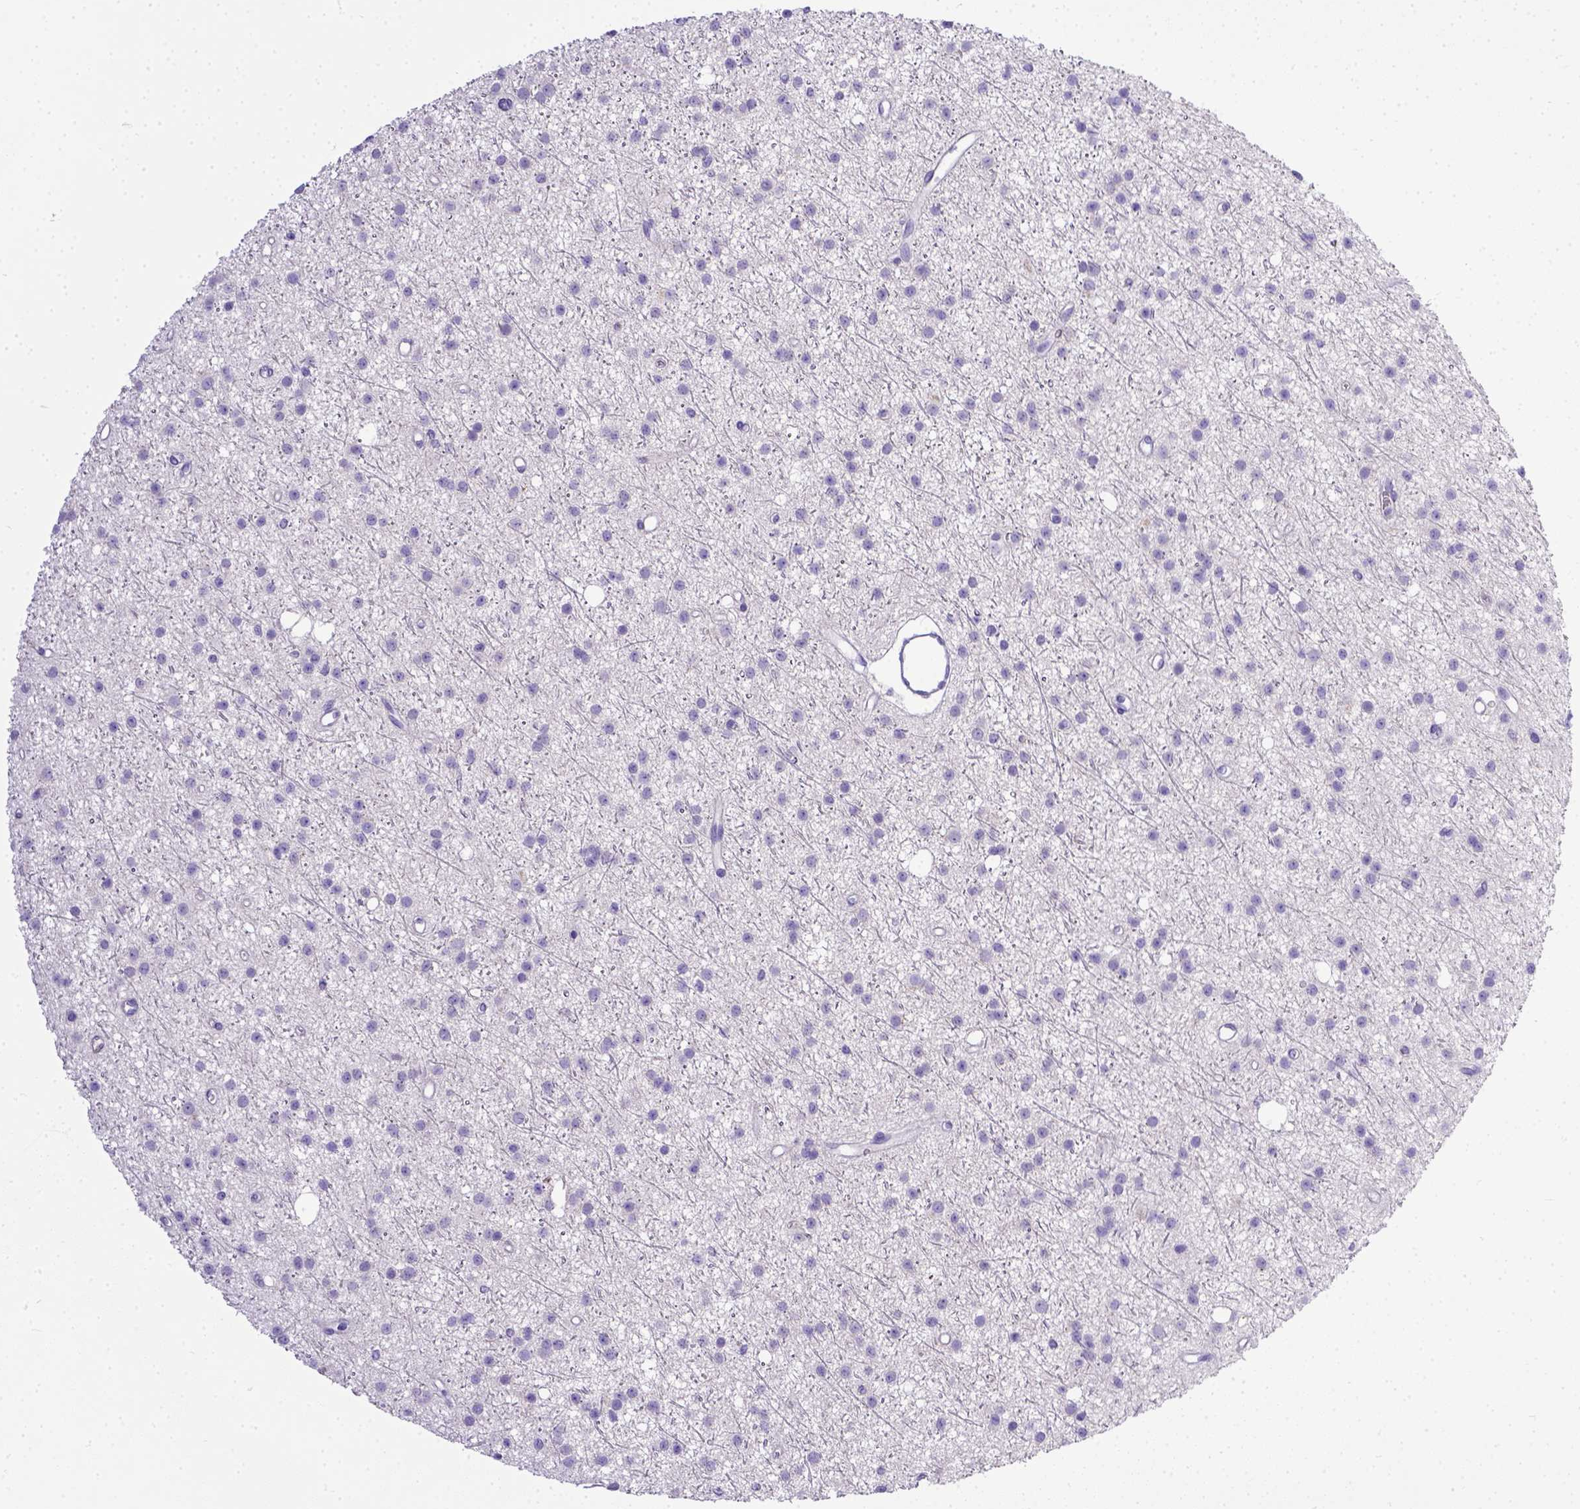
{"staining": {"intensity": "negative", "quantity": "none", "location": "none"}, "tissue": "glioma", "cell_type": "Tumor cells", "image_type": "cancer", "snomed": [{"axis": "morphology", "description": "Glioma, malignant, Low grade"}, {"axis": "topography", "description": "Brain"}], "caption": "Malignant glioma (low-grade) was stained to show a protein in brown. There is no significant staining in tumor cells.", "gene": "BTN1A1", "patient": {"sex": "male", "age": 27}}